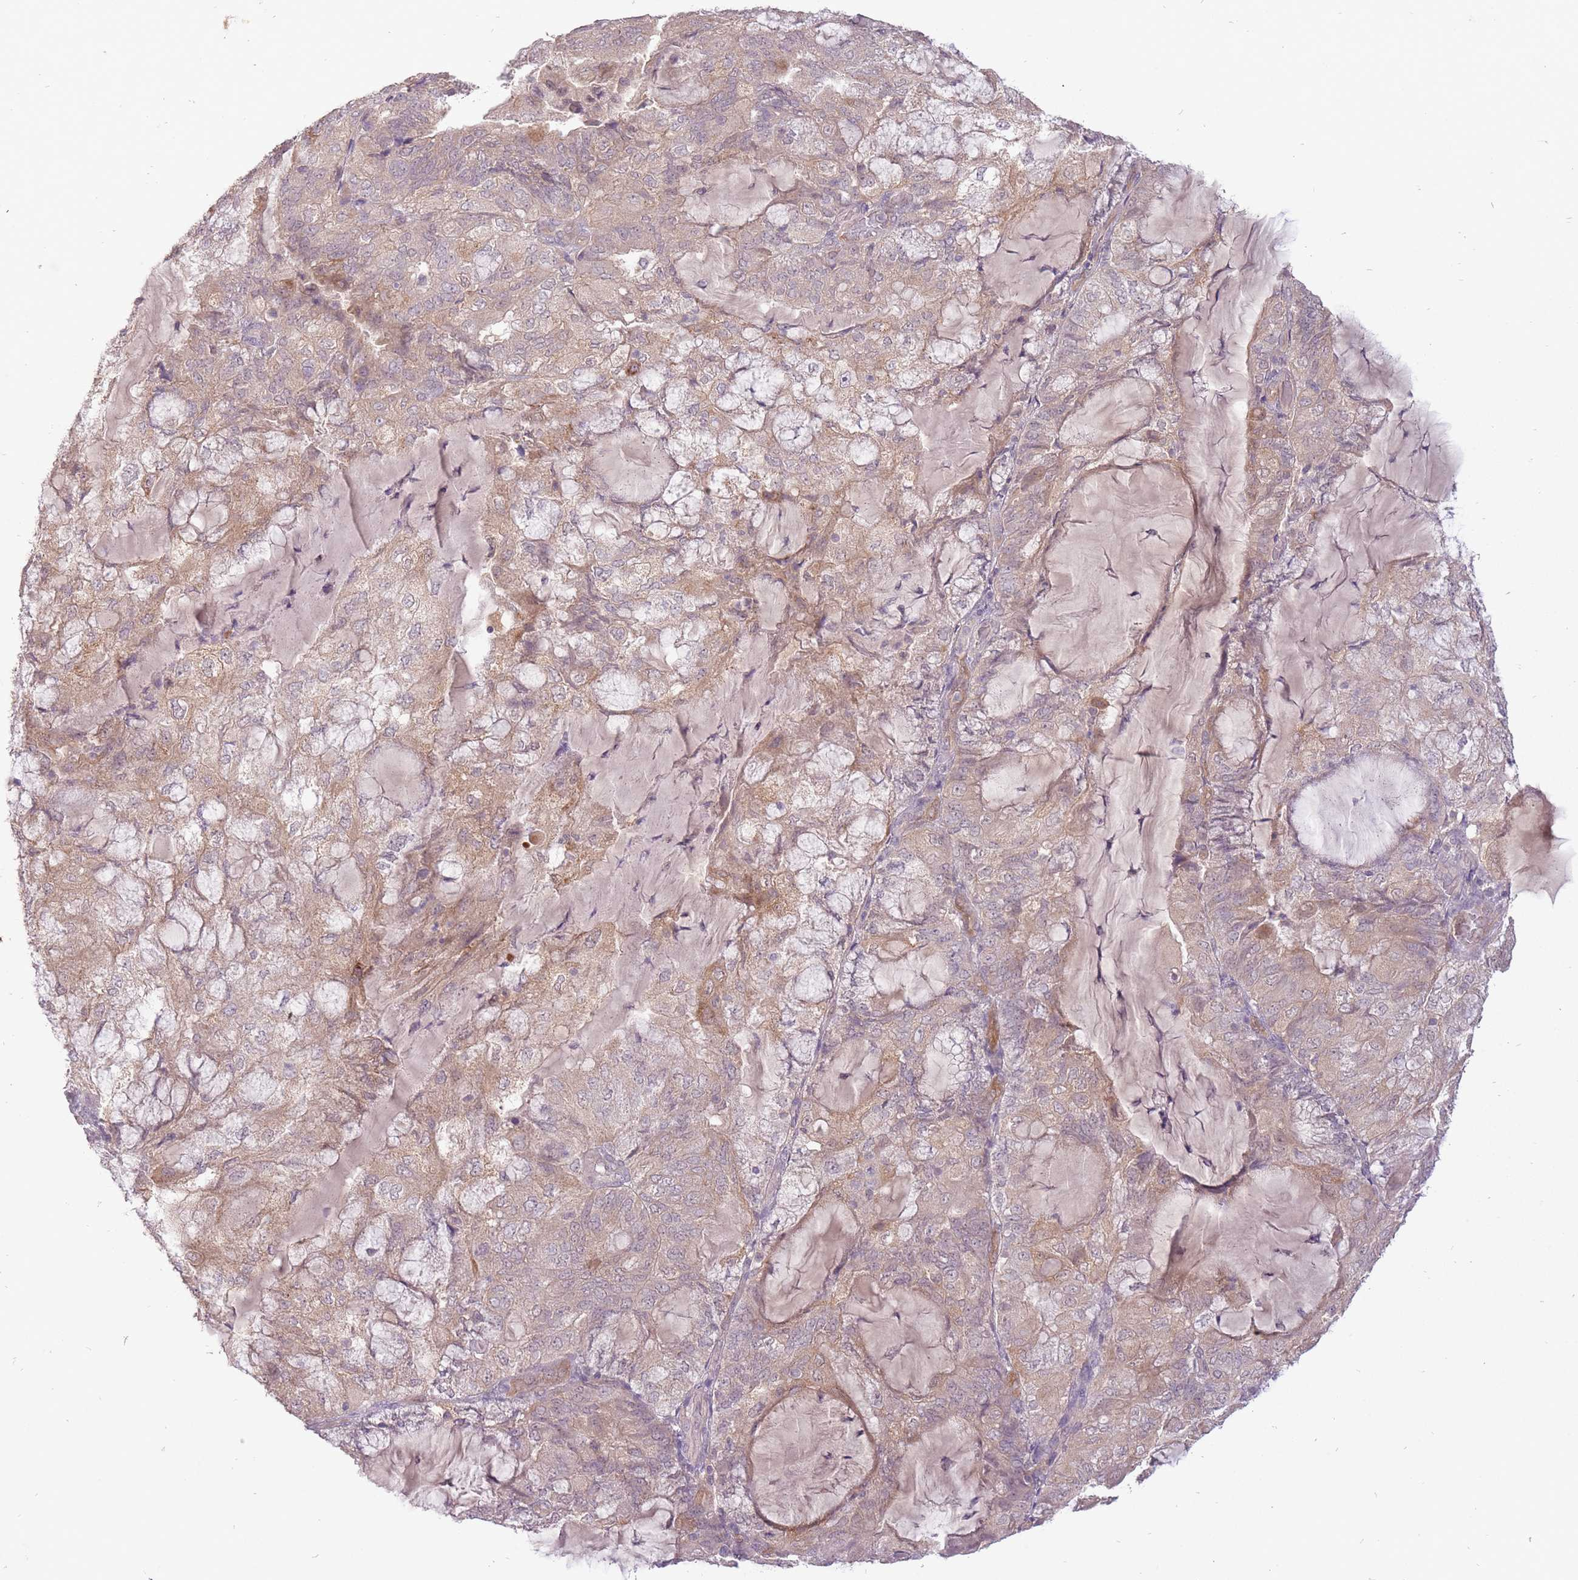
{"staining": {"intensity": "weak", "quantity": "25%-75%", "location": "cytoplasmic/membranous"}, "tissue": "endometrial cancer", "cell_type": "Tumor cells", "image_type": "cancer", "snomed": [{"axis": "morphology", "description": "Adenocarcinoma, NOS"}, {"axis": "topography", "description": "Endometrium"}], "caption": "Adenocarcinoma (endometrial) stained with immunohistochemistry exhibits weak cytoplasmic/membranous expression in about 25%-75% of tumor cells.", "gene": "LRATD2", "patient": {"sex": "female", "age": 81}}